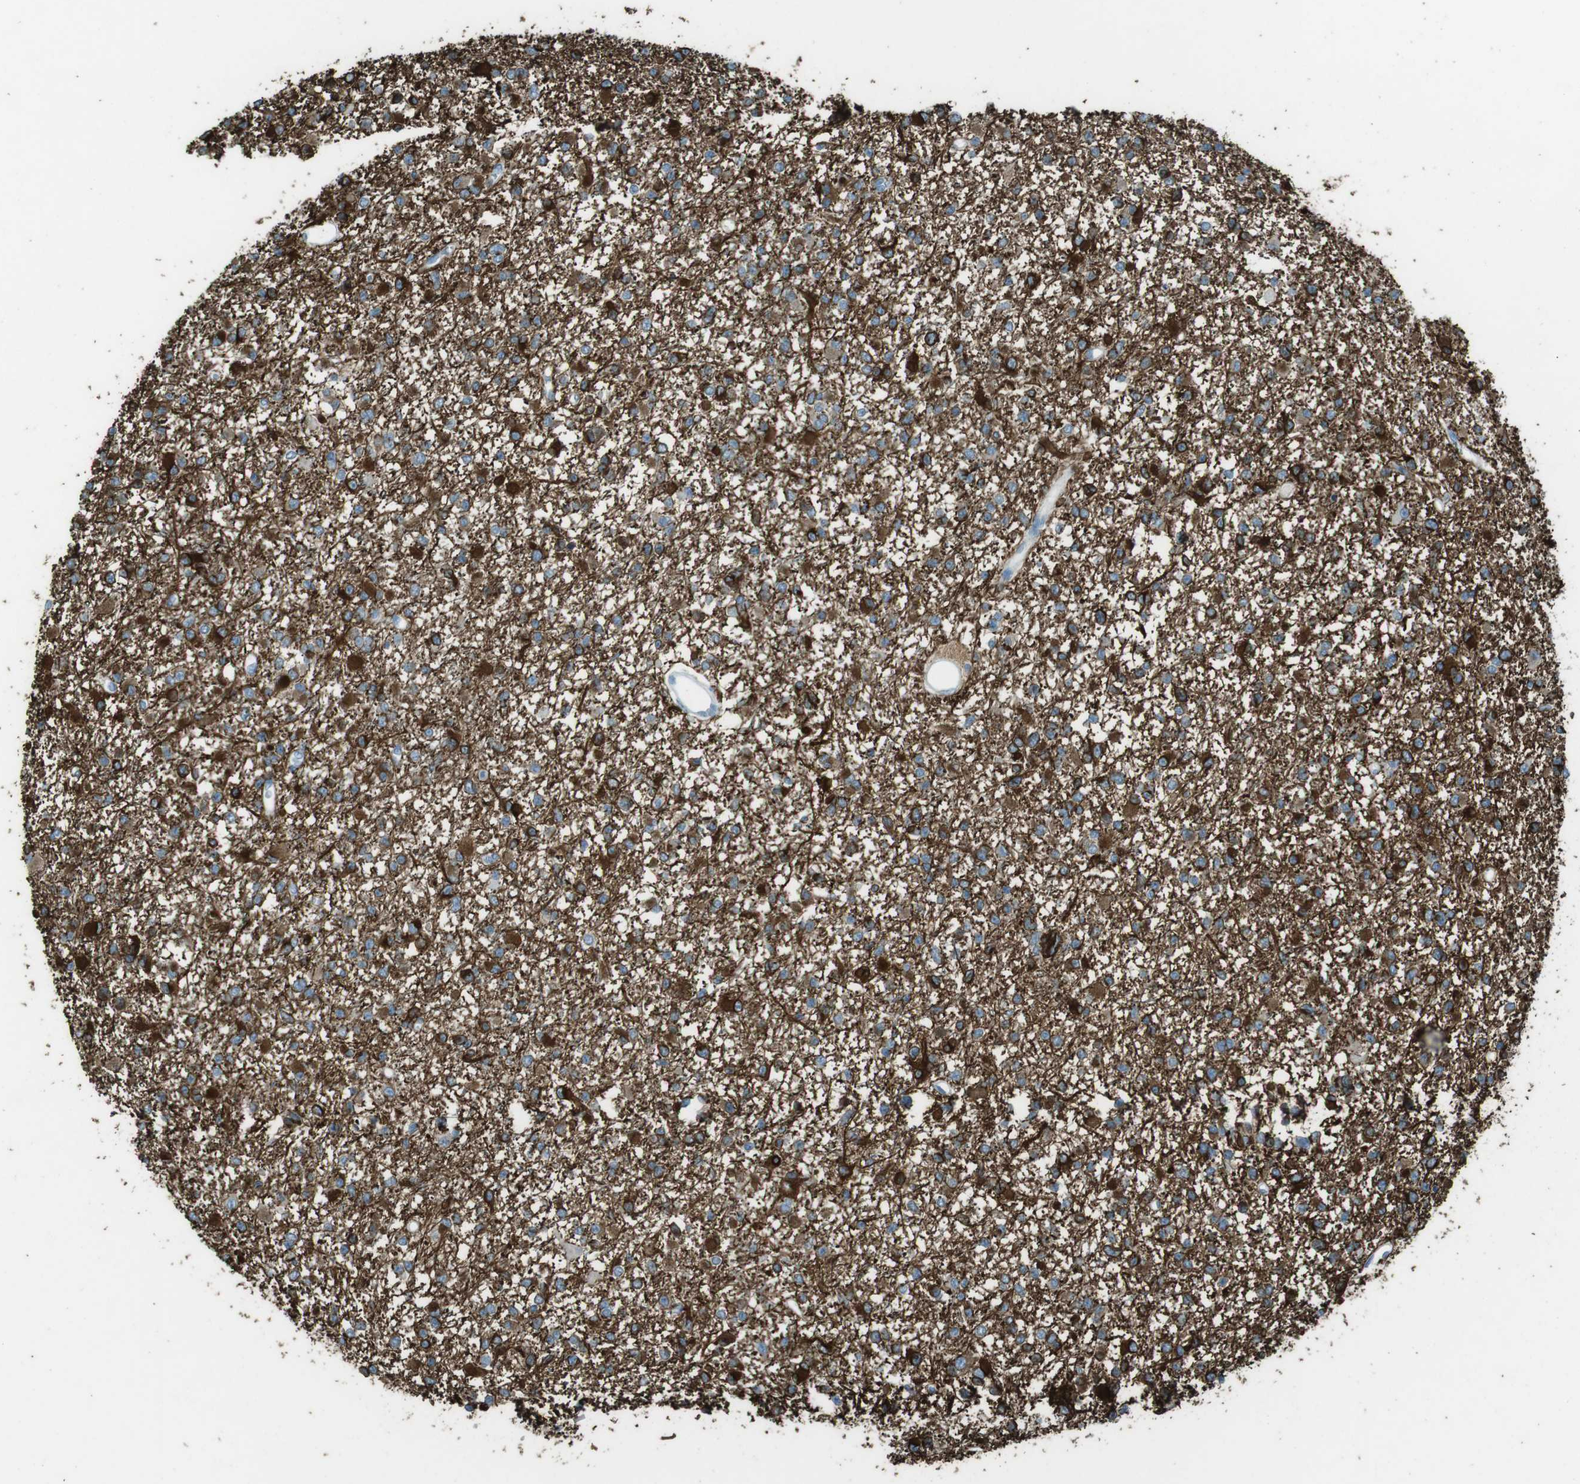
{"staining": {"intensity": "strong", "quantity": ">75%", "location": "cytoplasmic/membranous"}, "tissue": "glioma", "cell_type": "Tumor cells", "image_type": "cancer", "snomed": [{"axis": "morphology", "description": "Glioma, malignant, Low grade"}, {"axis": "topography", "description": "Brain"}], "caption": "Immunohistochemistry (IHC) of human glioma exhibits high levels of strong cytoplasmic/membranous positivity in about >75% of tumor cells.", "gene": "TUBB2A", "patient": {"sex": "female", "age": 22}}